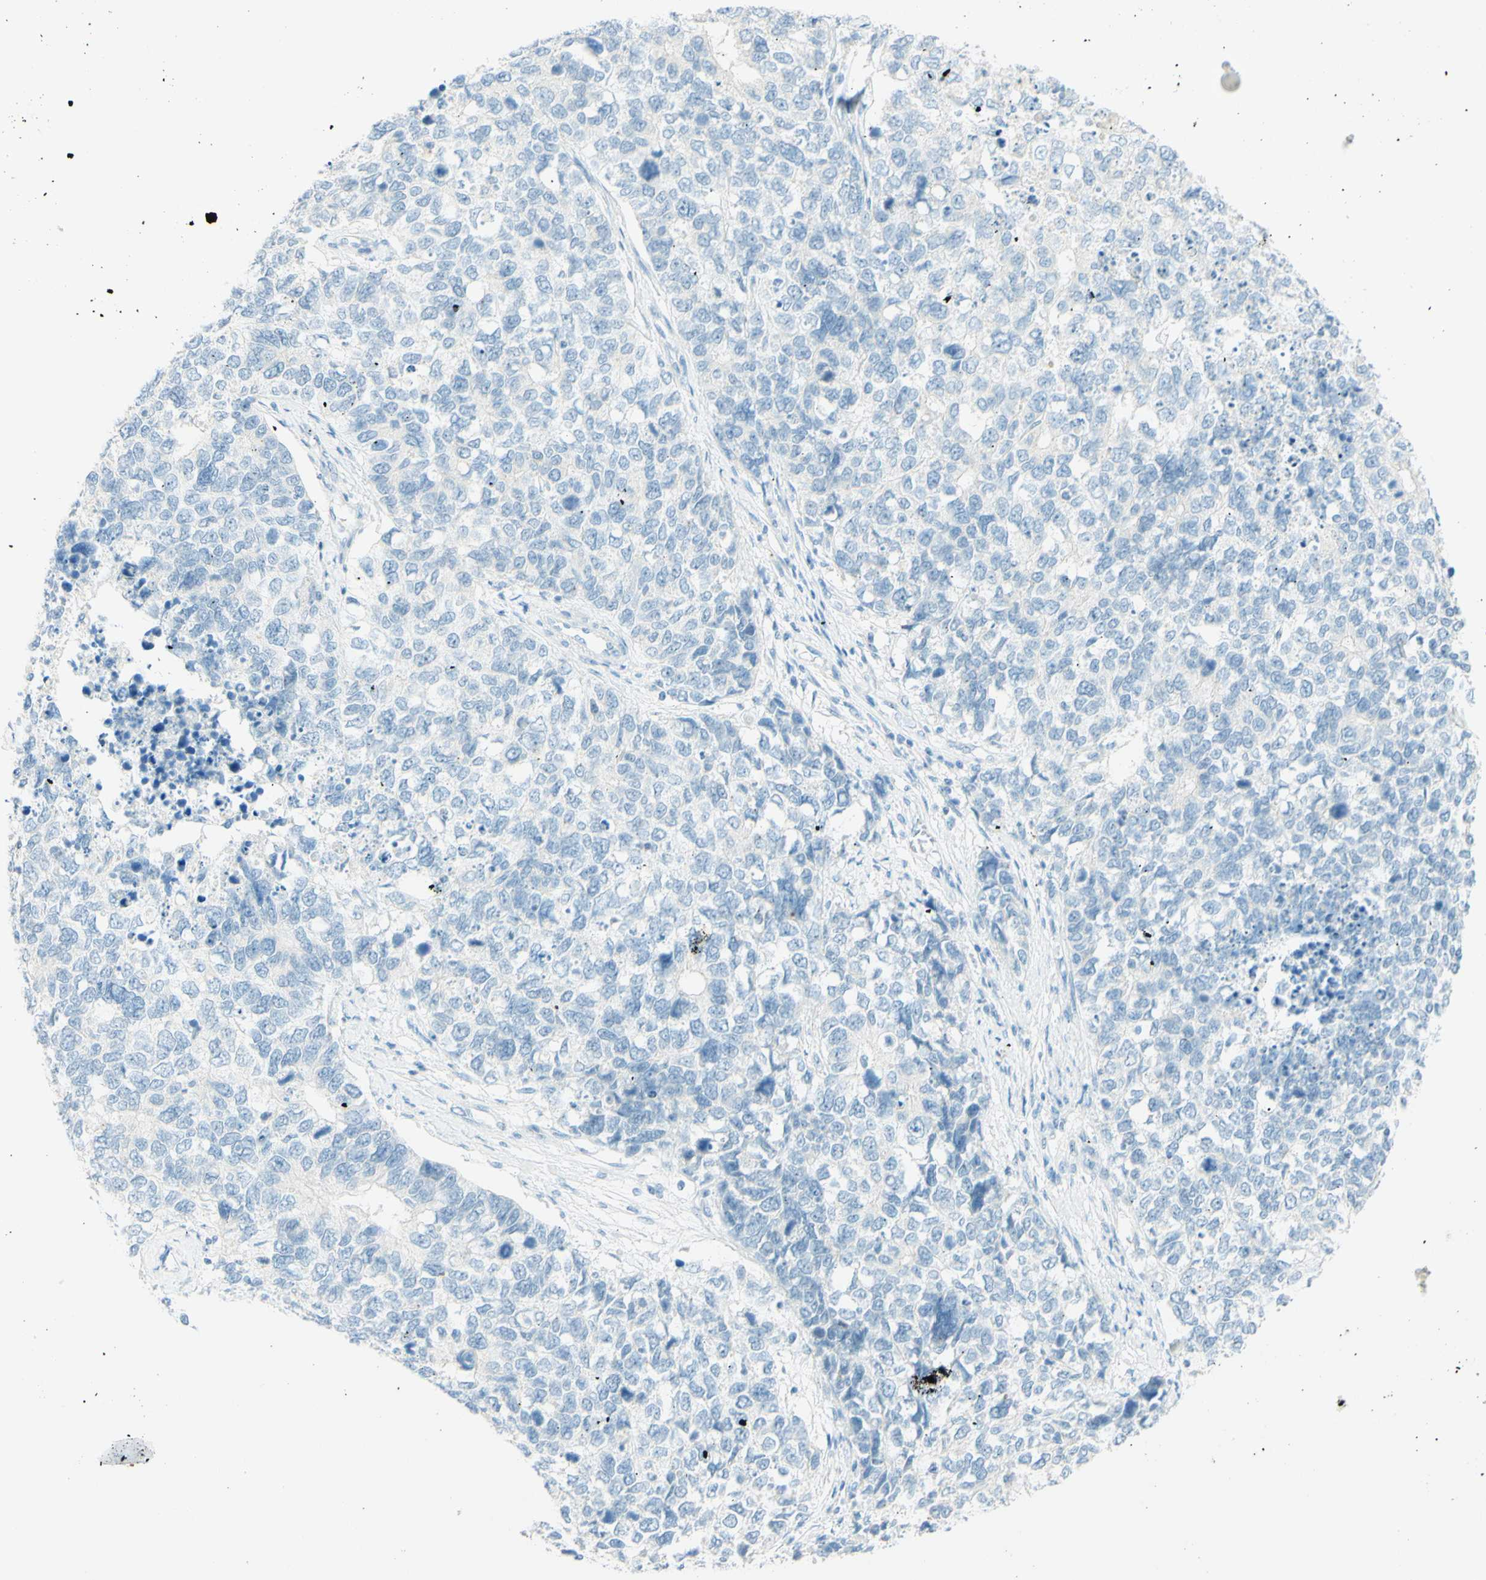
{"staining": {"intensity": "negative", "quantity": "none", "location": "none"}, "tissue": "cervical cancer", "cell_type": "Tumor cells", "image_type": "cancer", "snomed": [{"axis": "morphology", "description": "Squamous cell carcinoma, NOS"}, {"axis": "topography", "description": "Cervix"}], "caption": "Immunohistochemistry (IHC) photomicrograph of cervical squamous cell carcinoma stained for a protein (brown), which exhibits no expression in tumor cells.", "gene": "FMR1NB", "patient": {"sex": "female", "age": 63}}